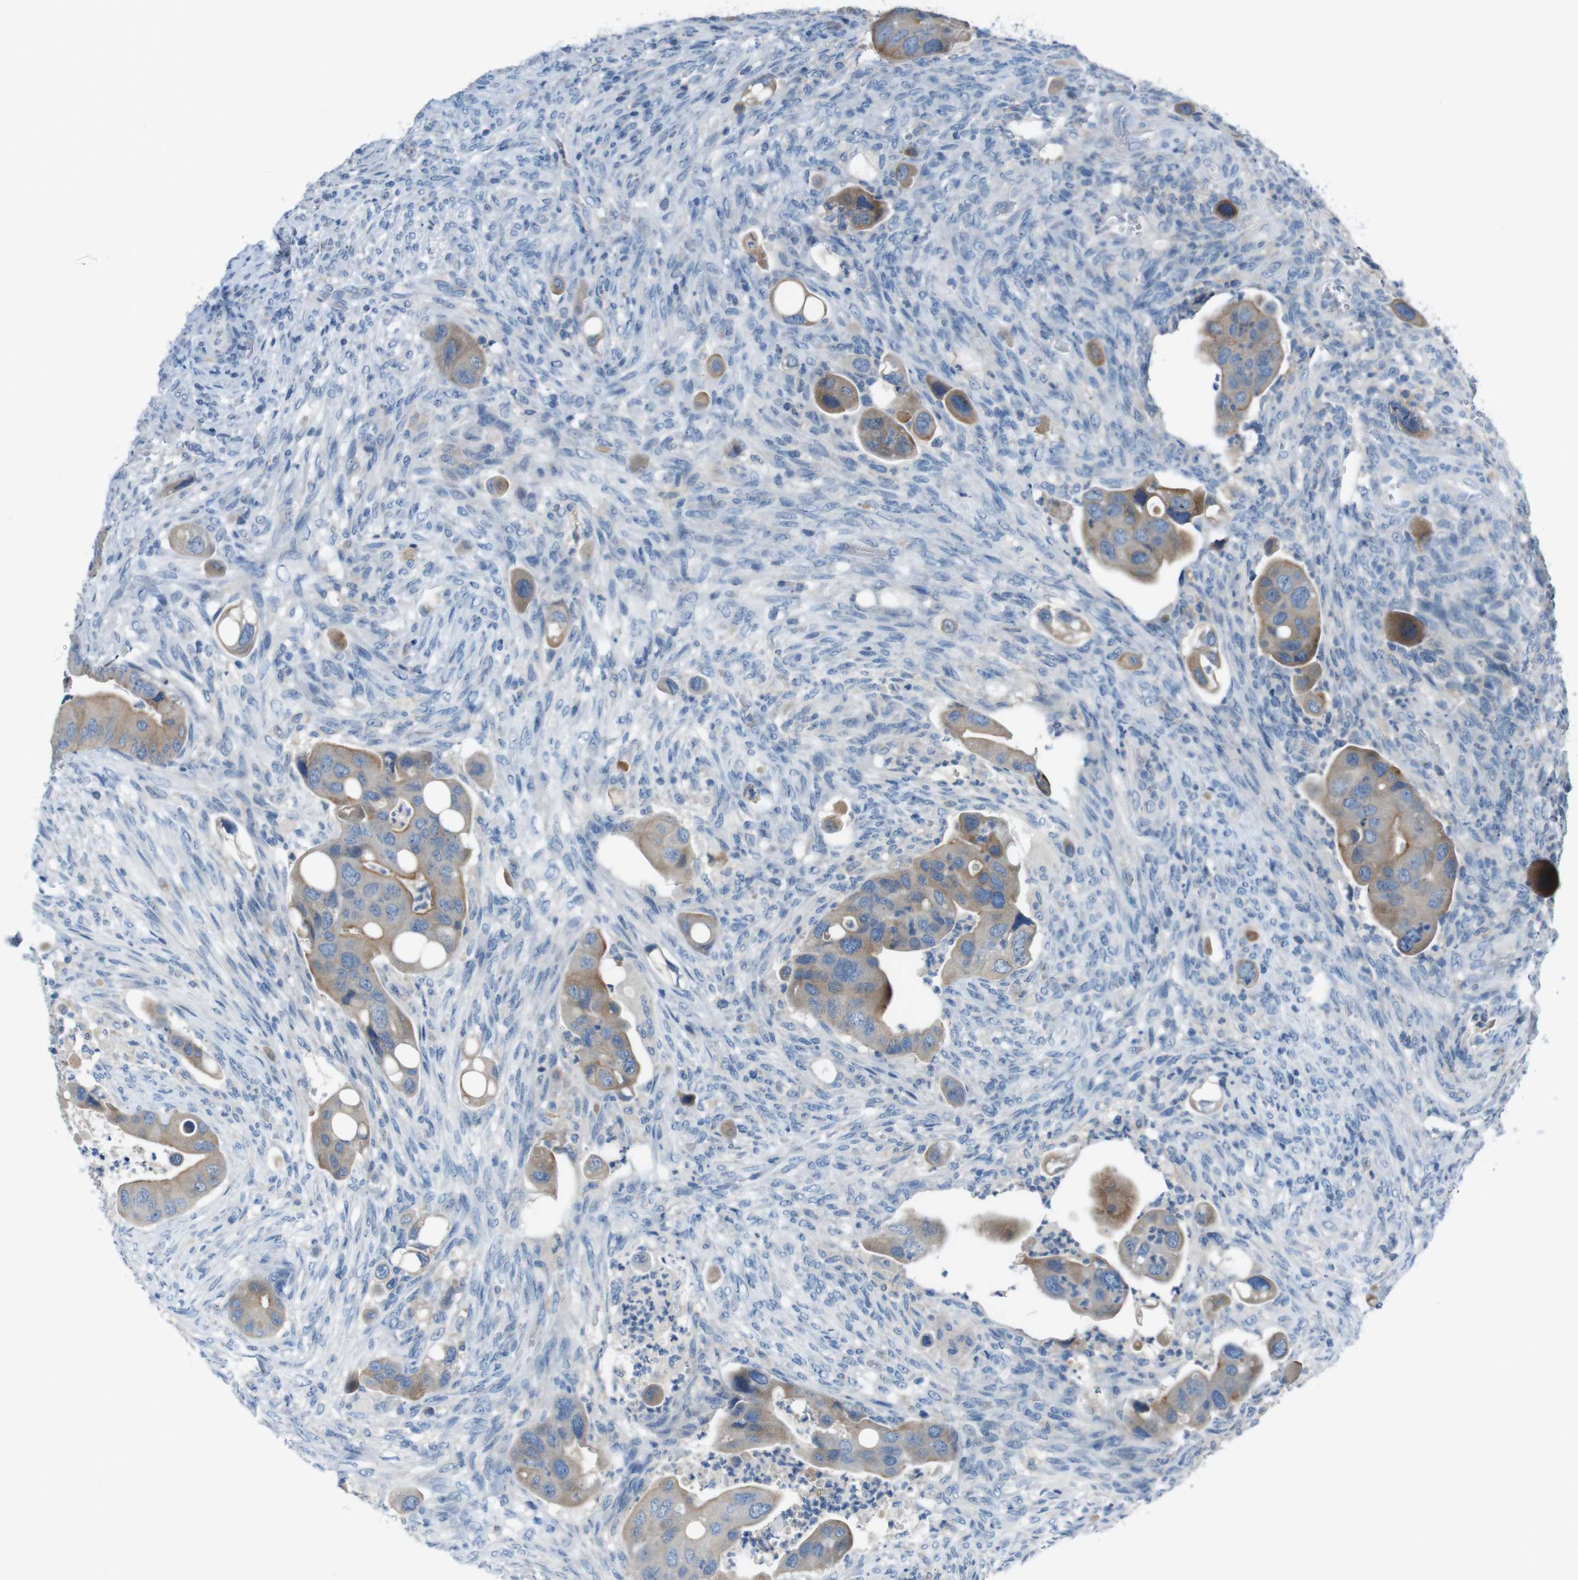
{"staining": {"intensity": "weak", "quantity": ">75%", "location": "cytoplasmic/membranous"}, "tissue": "colorectal cancer", "cell_type": "Tumor cells", "image_type": "cancer", "snomed": [{"axis": "morphology", "description": "Adenocarcinoma, NOS"}, {"axis": "topography", "description": "Rectum"}], "caption": "There is low levels of weak cytoplasmic/membranous positivity in tumor cells of colorectal adenocarcinoma, as demonstrated by immunohistochemical staining (brown color).", "gene": "MOGAT3", "patient": {"sex": "female", "age": 57}}